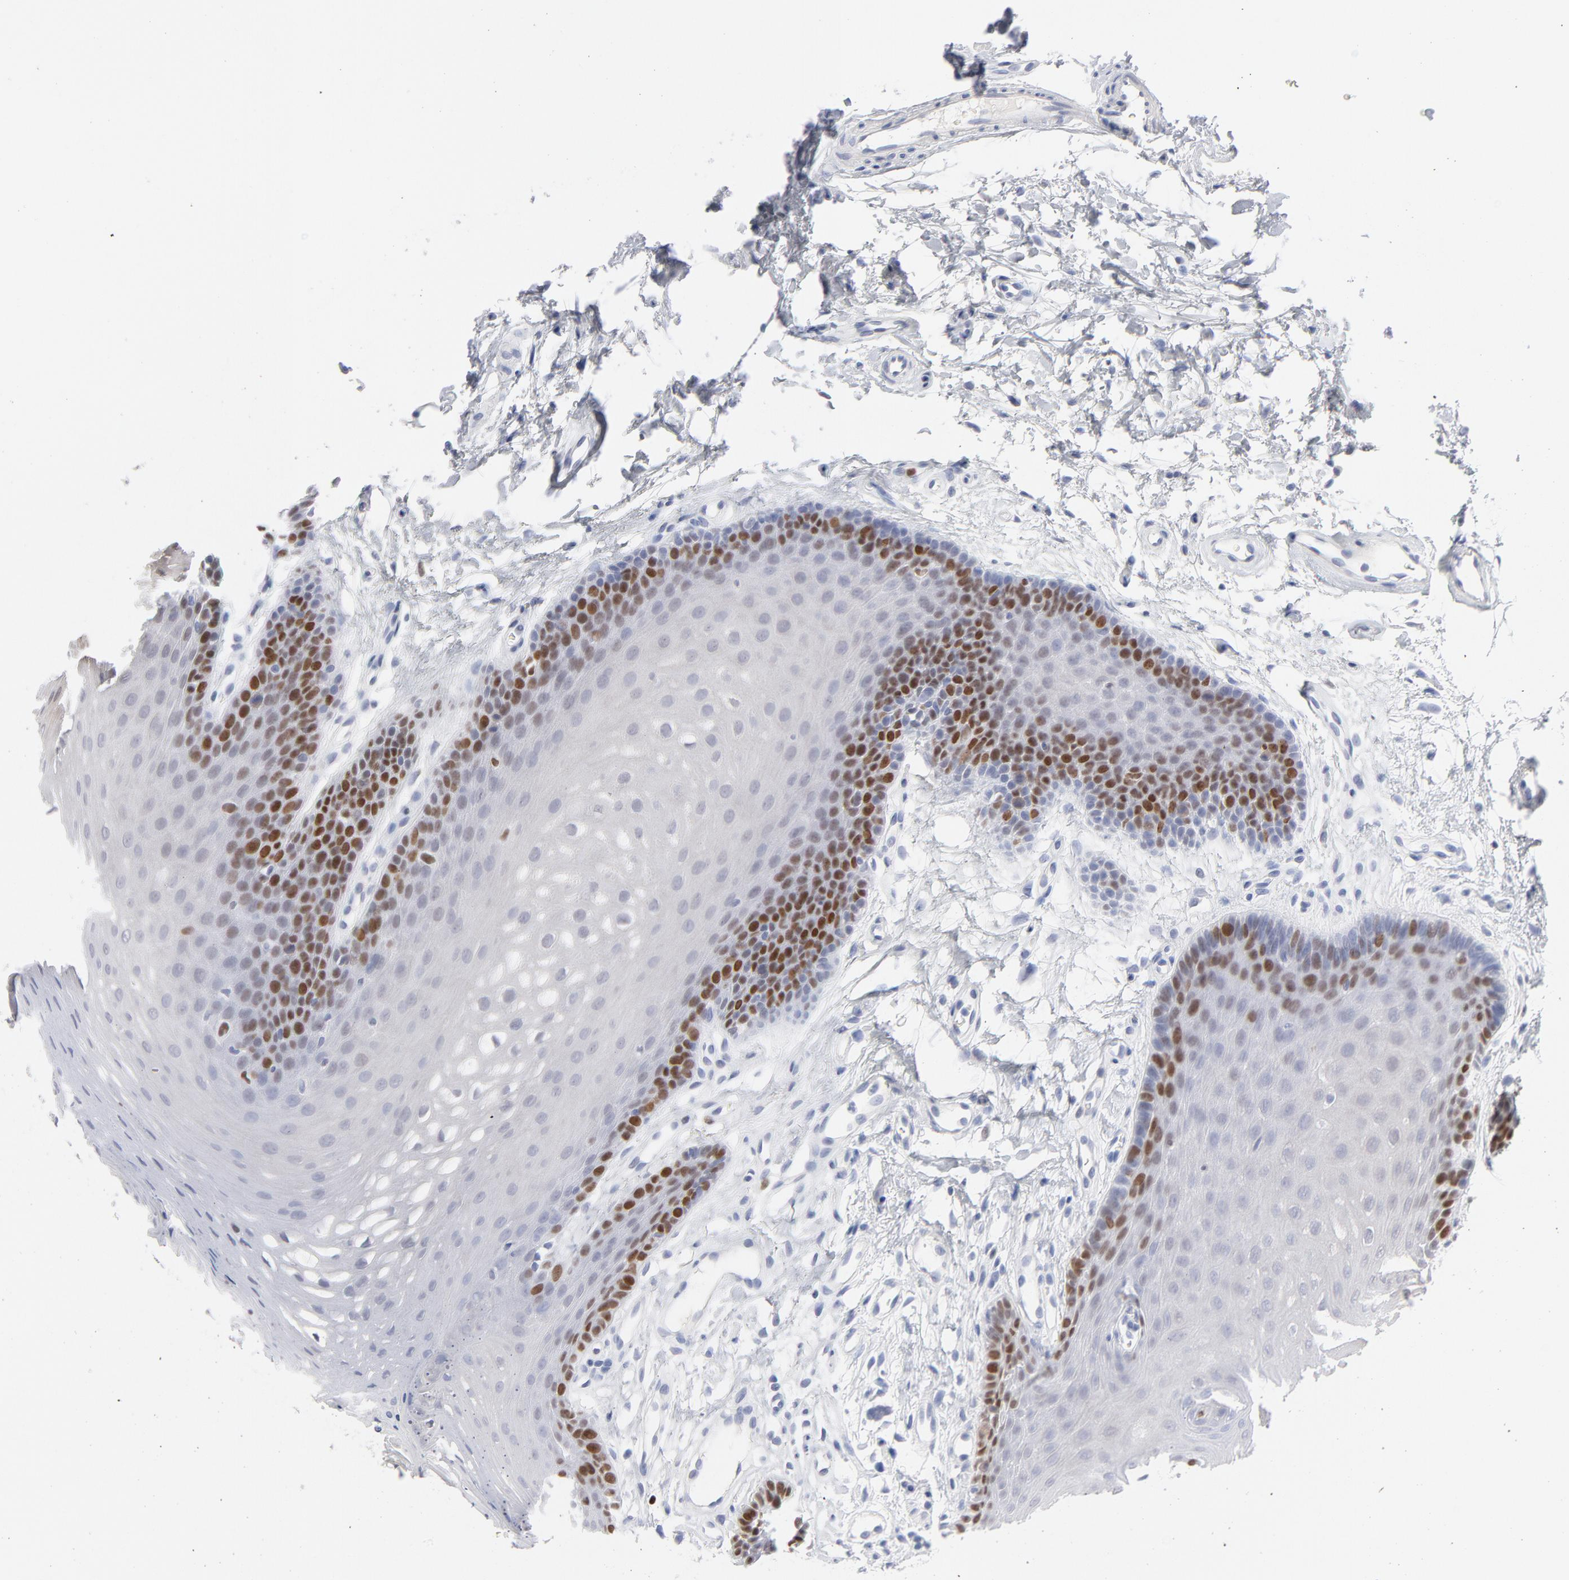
{"staining": {"intensity": "strong", "quantity": "<25%", "location": "nuclear"}, "tissue": "oral mucosa", "cell_type": "Squamous epithelial cells", "image_type": "normal", "snomed": [{"axis": "morphology", "description": "Normal tissue, NOS"}, {"axis": "topography", "description": "Oral tissue"}], "caption": "DAB immunohistochemical staining of normal oral mucosa displays strong nuclear protein positivity in approximately <25% of squamous epithelial cells.", "gene": "MCM7", "patient": {"sex": "male", "age": 62}}